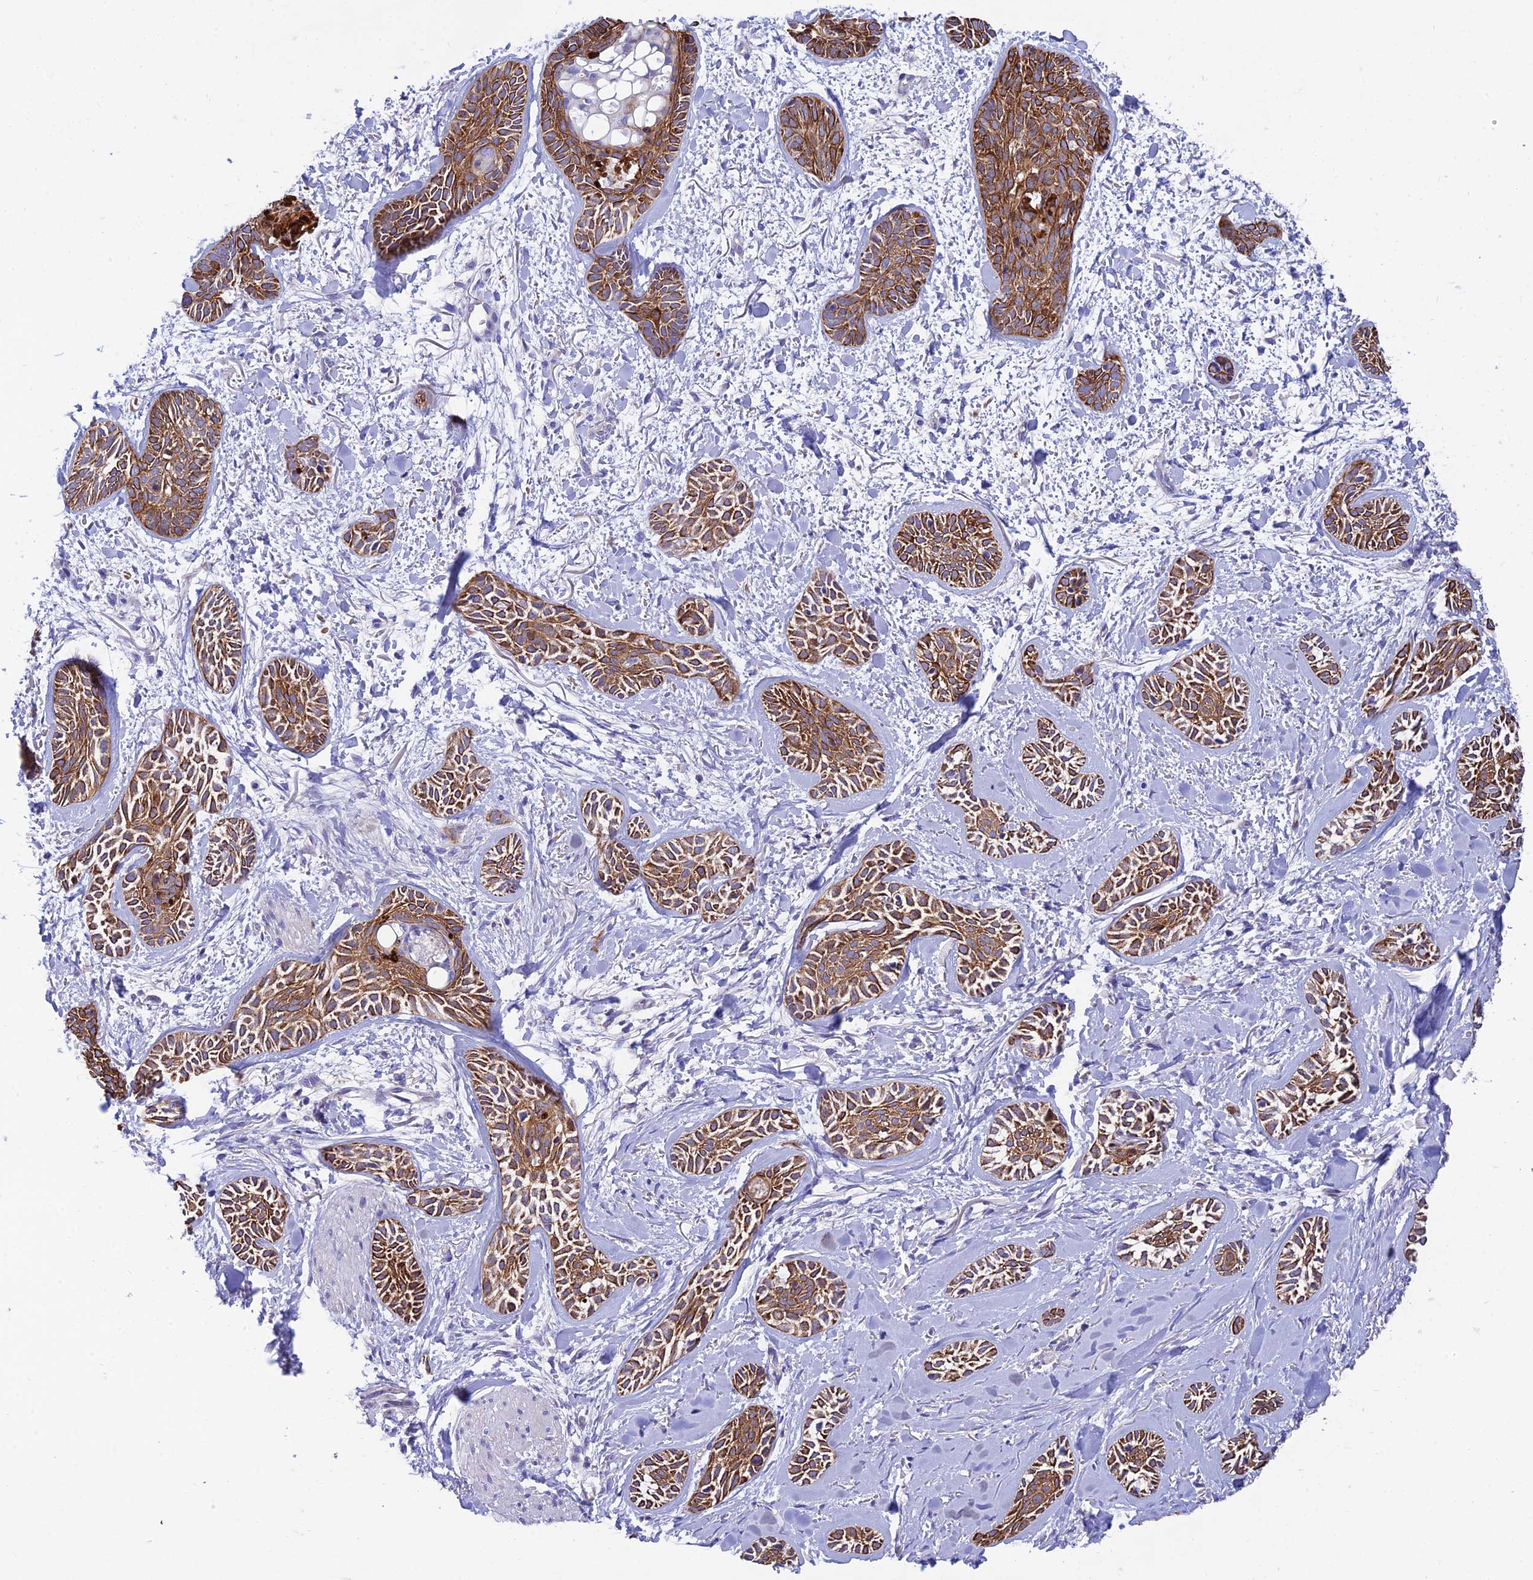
{"staining": {"intensity": "moderate", "quantity": ">75%", "location": "cytoplasmic/membranous"}, "tissue": "skin cancer", "cell_type": "Tumor cells", "image_type": "cancer", "snomed": [{"axis": "morphology", "description": "Basal cell carcinoma"}, {"axis": "topography", "description": "Skin"}], "caption": "Skin cancer was stained to show a protein in brown. There is medium levels of moderate cytoplasmic/membranous expression in about >75% of tumor cells.", "gene": "CCDC157", "patient": {"sex": "female", "age": 59}}